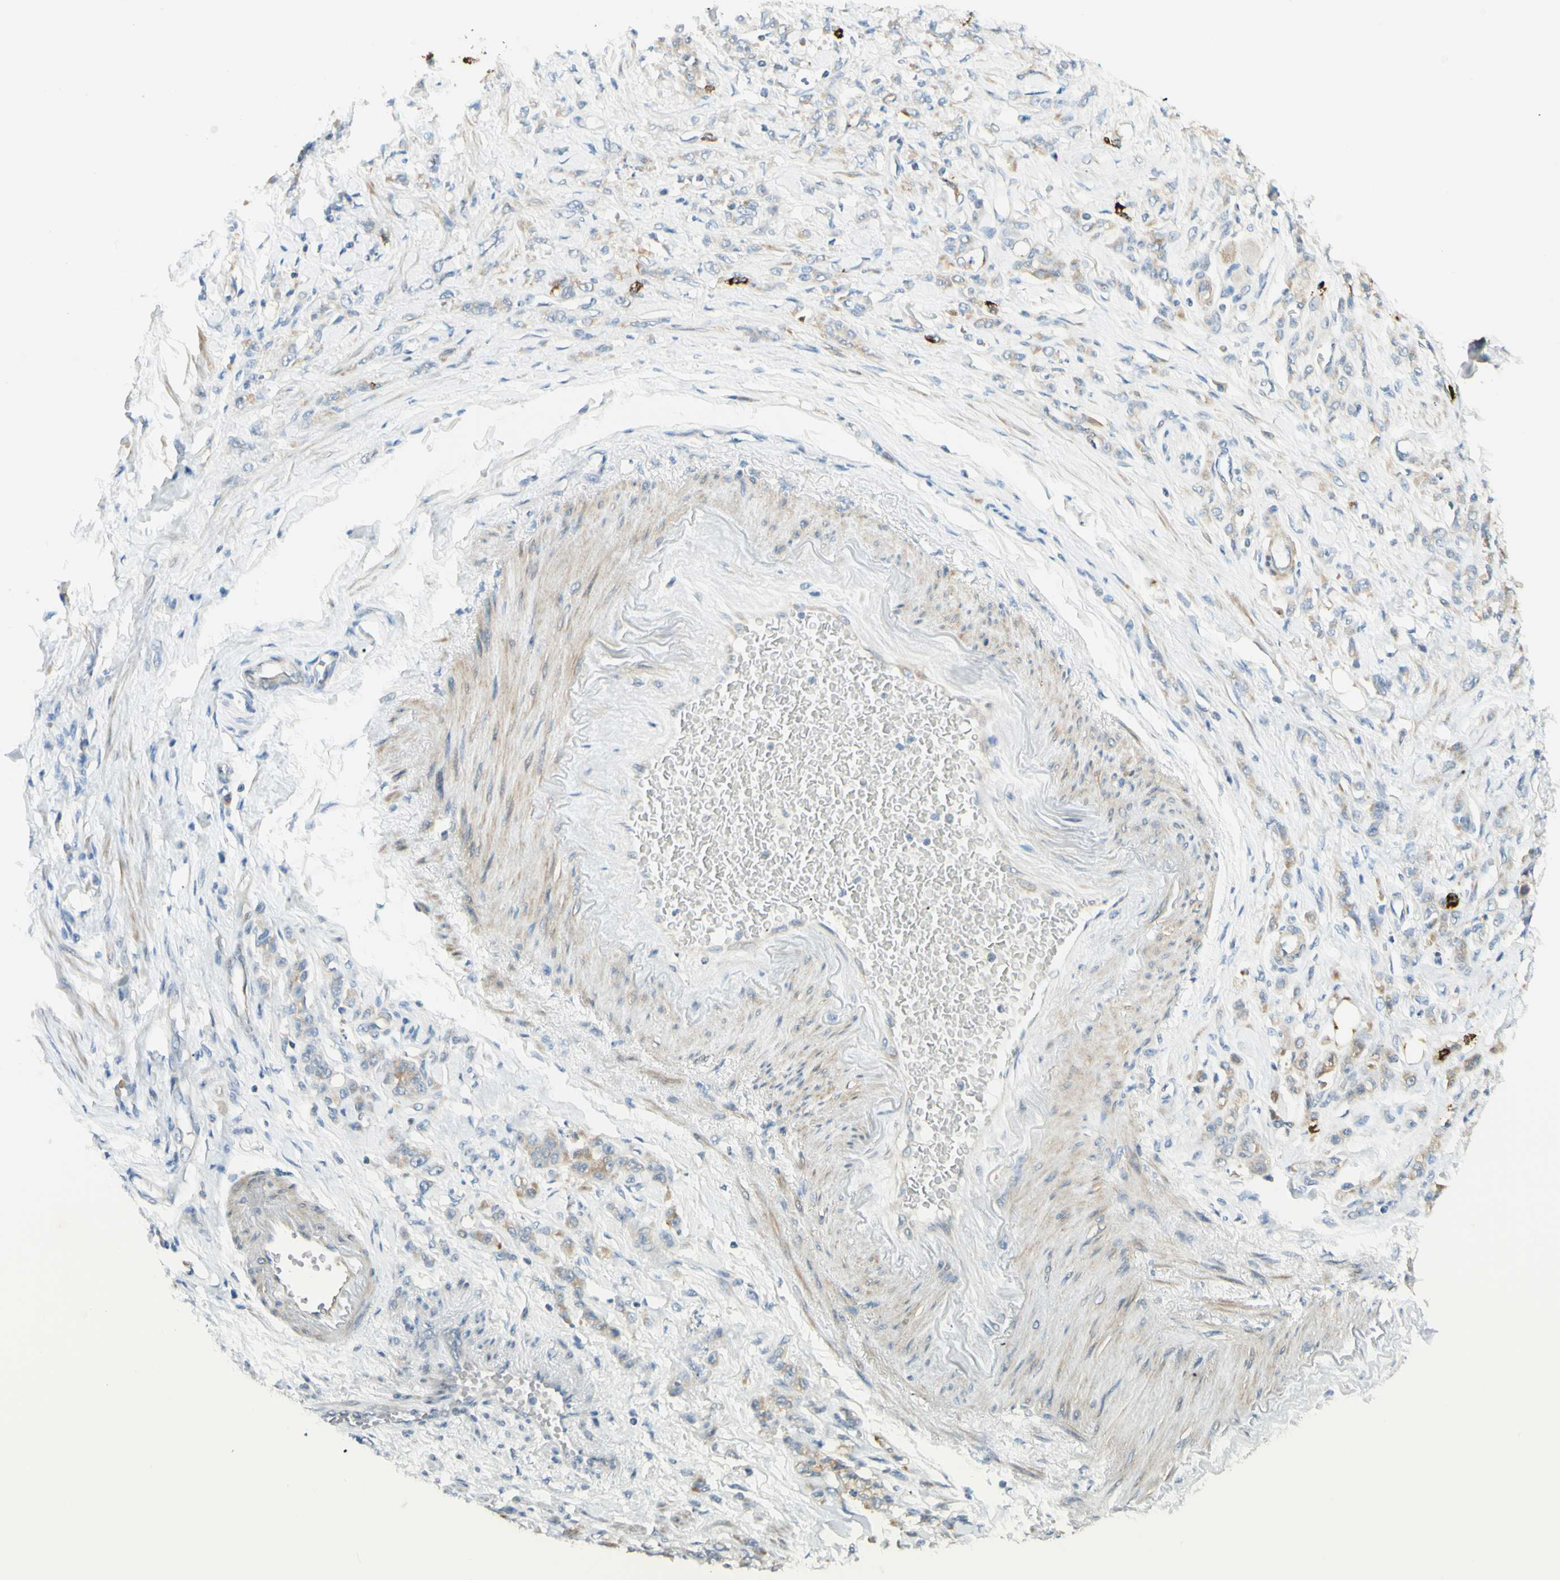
{"staining": {"intensity": "weak", "quantity": "<25%", "location": "cytoplasmic/membranous"}, "tissue": "stomach cancer", "cell_type": "Tumor cells", "image_type": "cancer", "snomed": [{"axis": "morphology", "description": "Adenocarcinoma, NOS"}, {"axis": "topography", "description": "Stomach"}], "caption": "Immunohistochemical staining of stomach adenocarcinoma exhibits no significant staining in tumor cells.", "gene": "PROM1", "patient": {"sex": "male", "age": 82}}